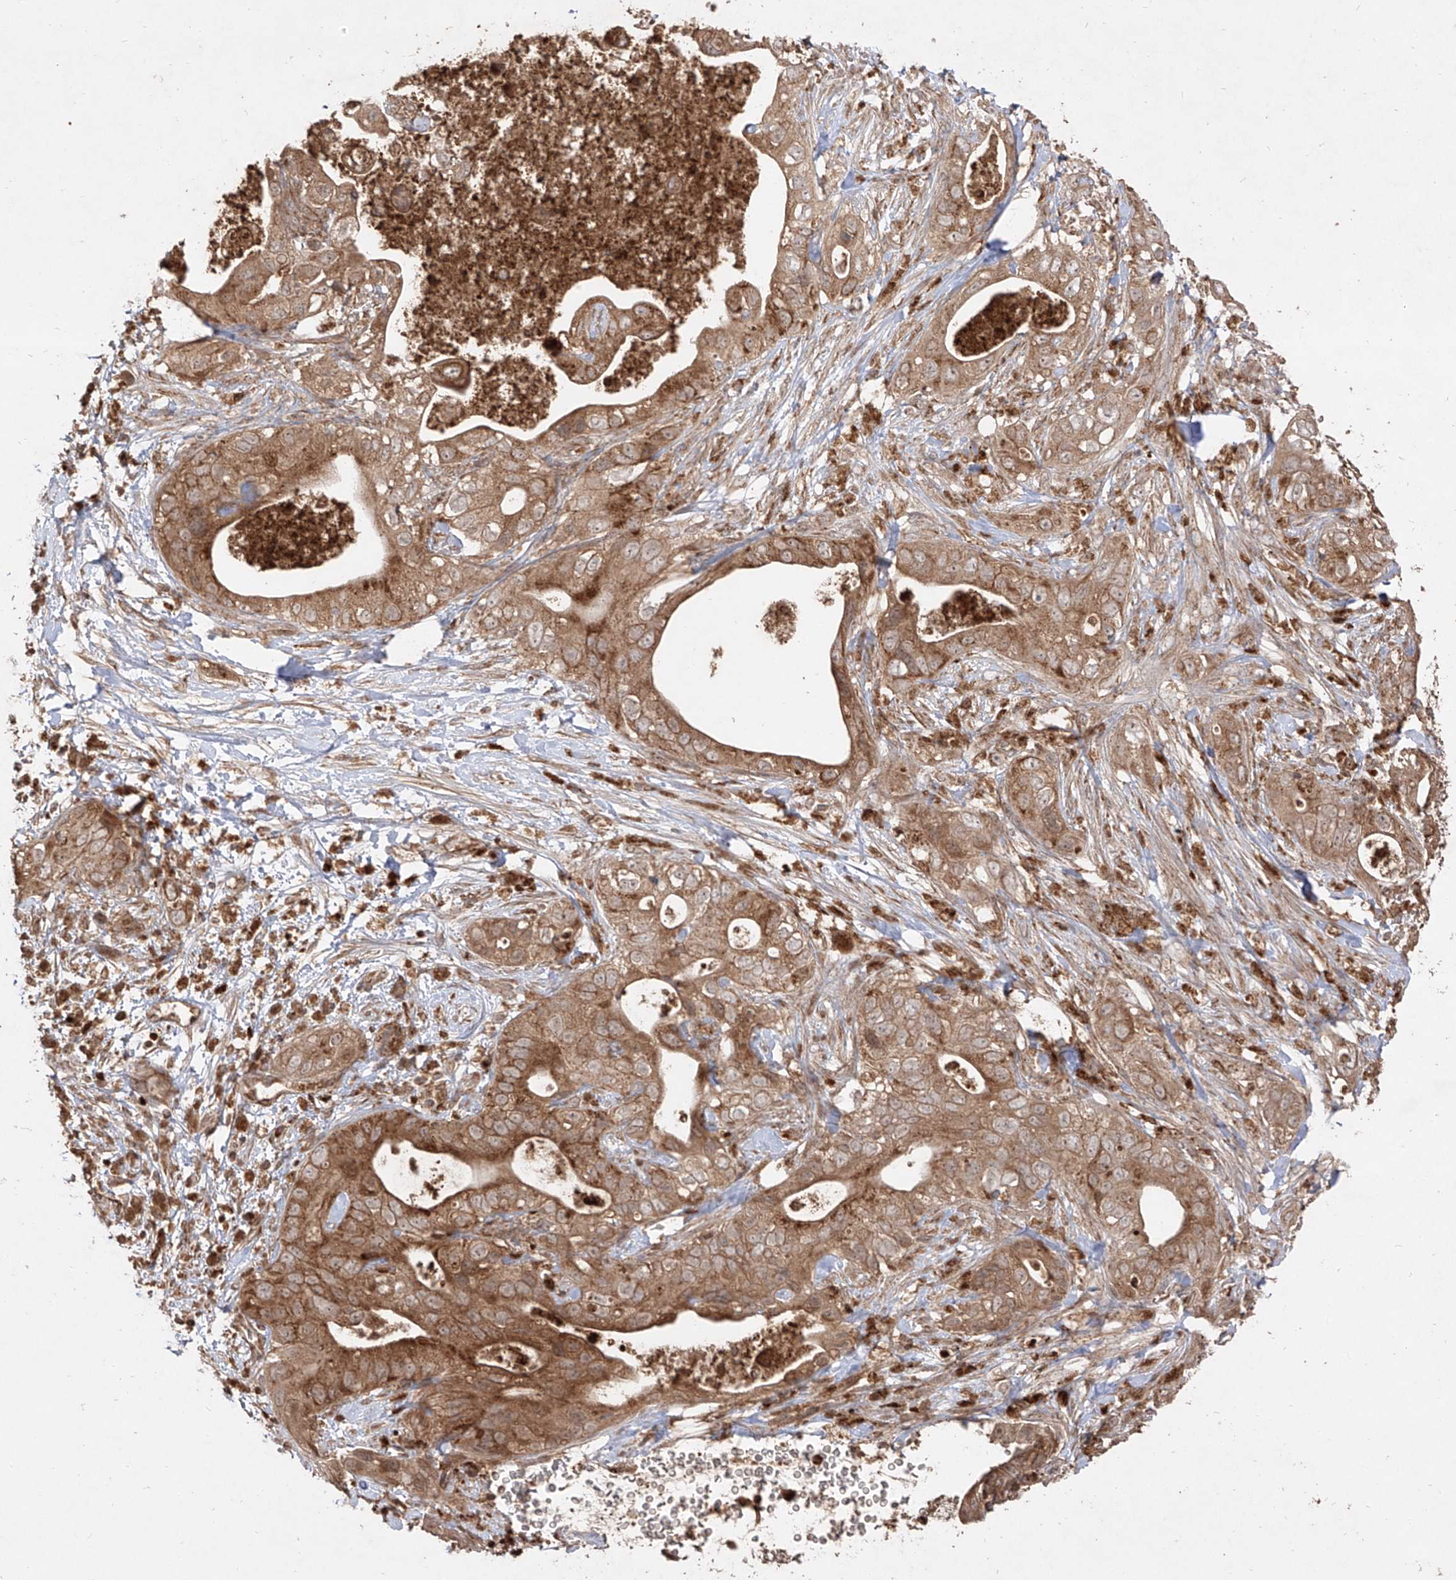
{"staining": {"intensity": "moderate", "quantity": ">75%", "location": "cytoplasmic/membranous"}, "tissue": "pancreatic cancer", "cell_type": "Tumor cells", "image_type": "cancer", "snomed": [{"axis": "morphology", "description": "Adenocarcinoma, NOS"}, {"axis": "topography", "description": "Pancreas"}], "caption": "Protein expression analysis of human pancreatic cancer reveals moderate cytoplasmic/membranous staining in about >75% of tumor cells.", "gene": "AIM2", "patient": {"sex": "female", "age": 78}}